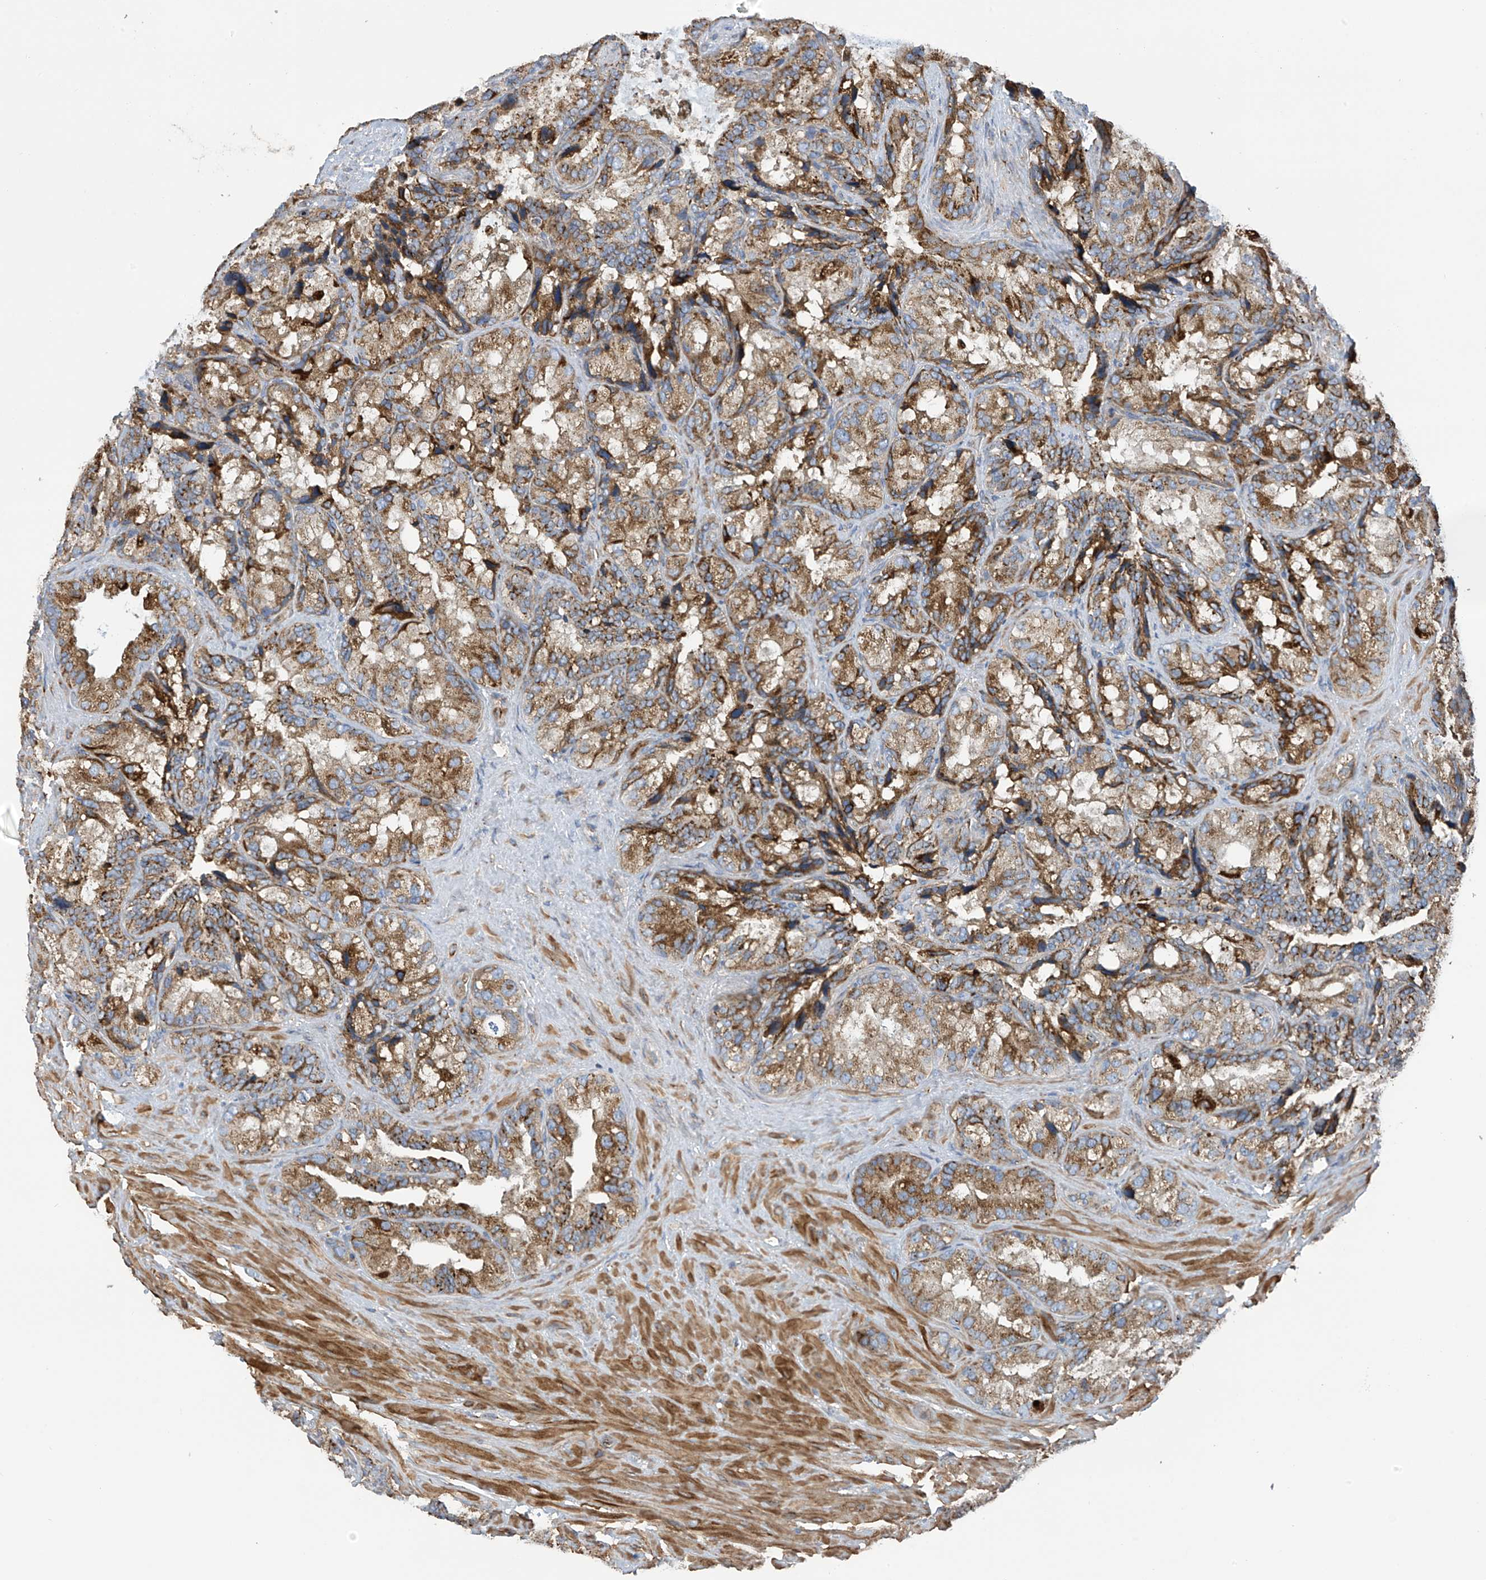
{"staining": {"intensity": "moderate", "quantity": ">75%", "location": "cytoplasmic/membranous"}, "tissue": "seminal vesicle", "cell_type": "Glandular cells", "image_type": "normal", "snomed": [{"axis": "morphology", "description": "Normal tissue, NOS"}, {"axis": "topography", "description": "Prostate"}, {"axis": "topography", "description": "Seminal veicle"}], "caption": "The micrograph displays immunohistochemical staining of unremarkable seminal vesicle. There is moderate cytoplasmic/membranous staining is identified in about >75% of glandular cells.", "gene": "ITM2B", "patient": {"sex": "male", "age": 68}}